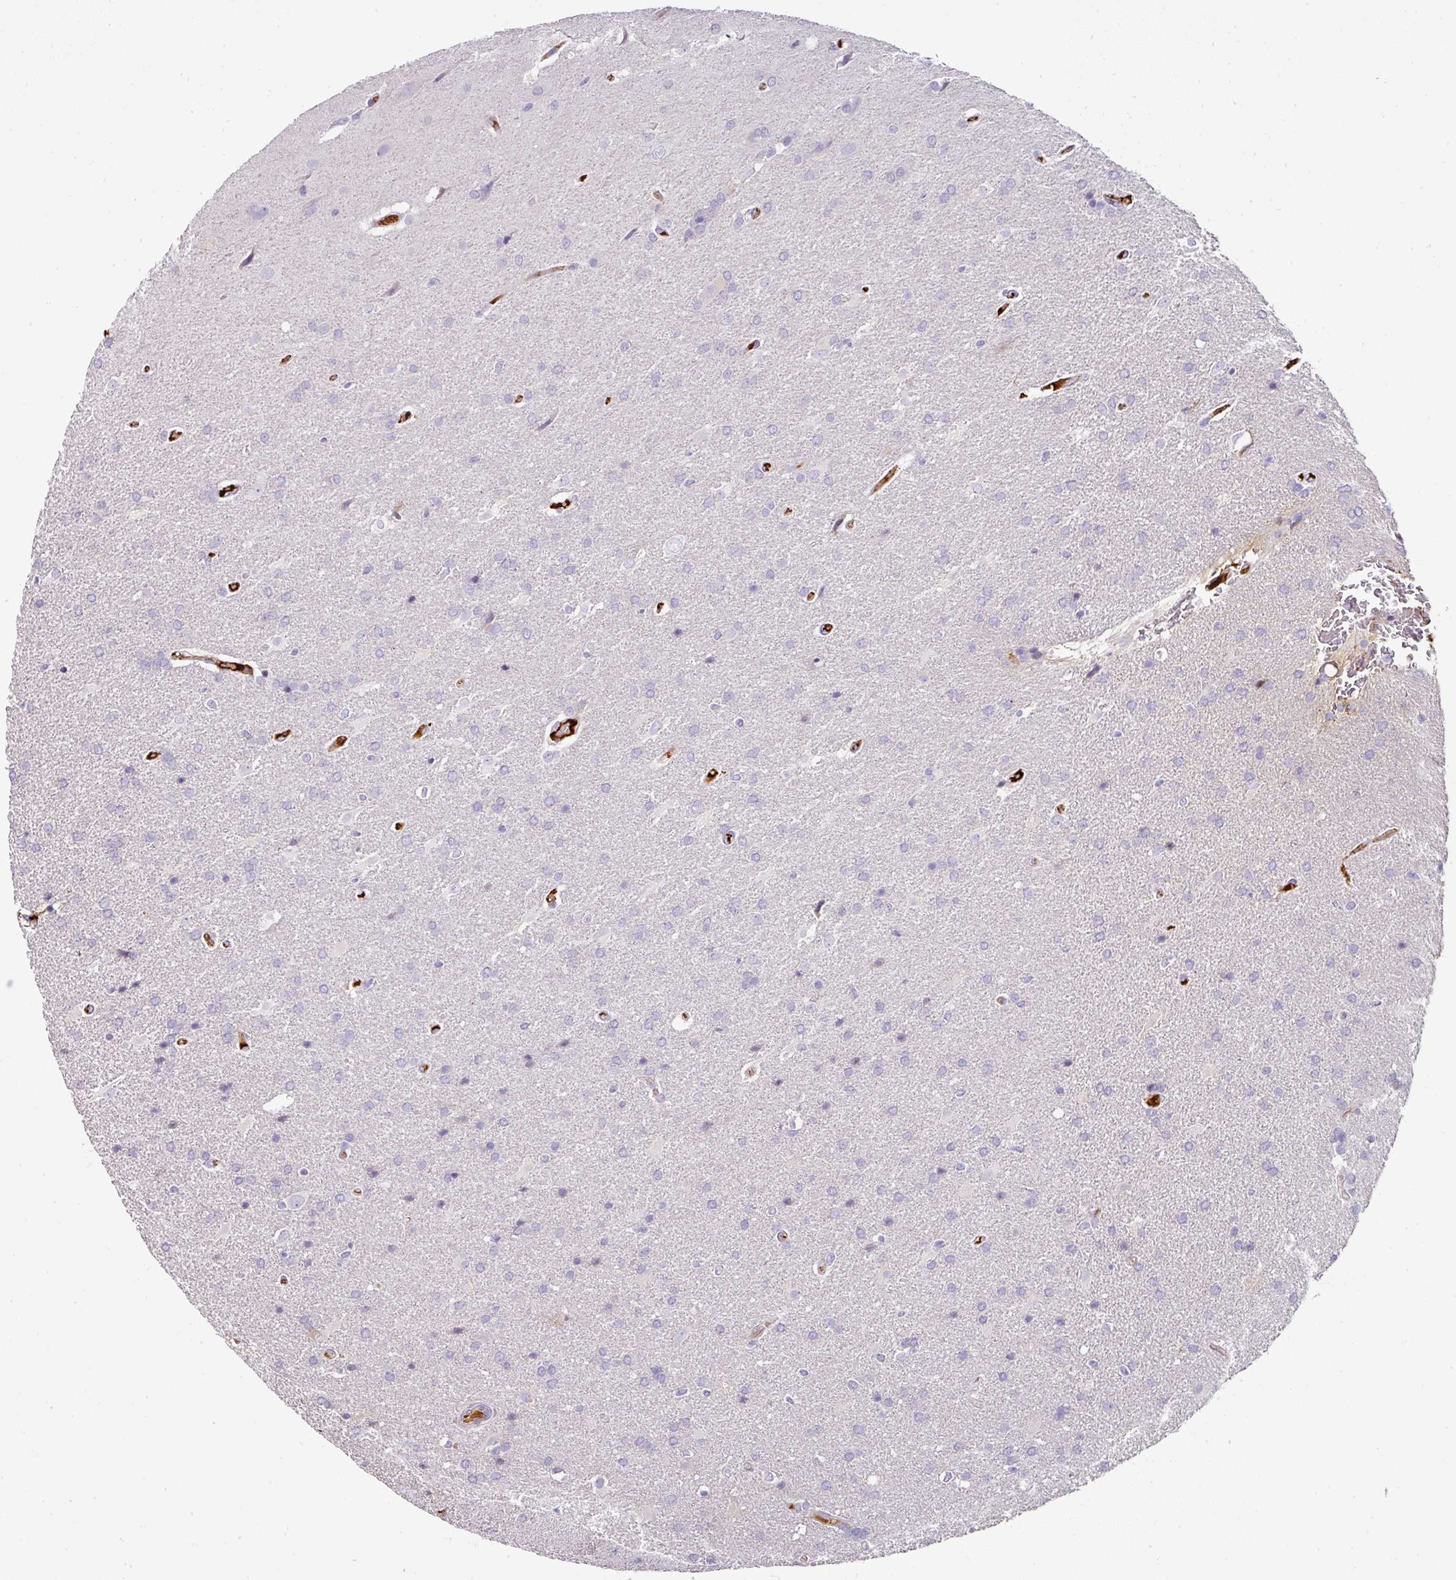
{"staining": {"intensity": "negative", "quantity": "none", "location": "none"}, "tissue": "glioma", "cell_type": "Tumor cells", "image_type": "cancer", "snomed": [{"axis": "morphology", "description": "Glioma, malignant, High grade"}, {"axis": "topography", "description": "Brain"}], "caption": "High power microscopy photomicrograph of an IHC photomicrograph of glioma, revealing no significant positivity in tumor cells. (DAB (3,3'-diaminobenzidine) immunohistochemistry (IHC) visualized using brightfield microscopy, high magnification).", "gene": "CCZ1", "patient": {"sex": "male", "age": 56}}